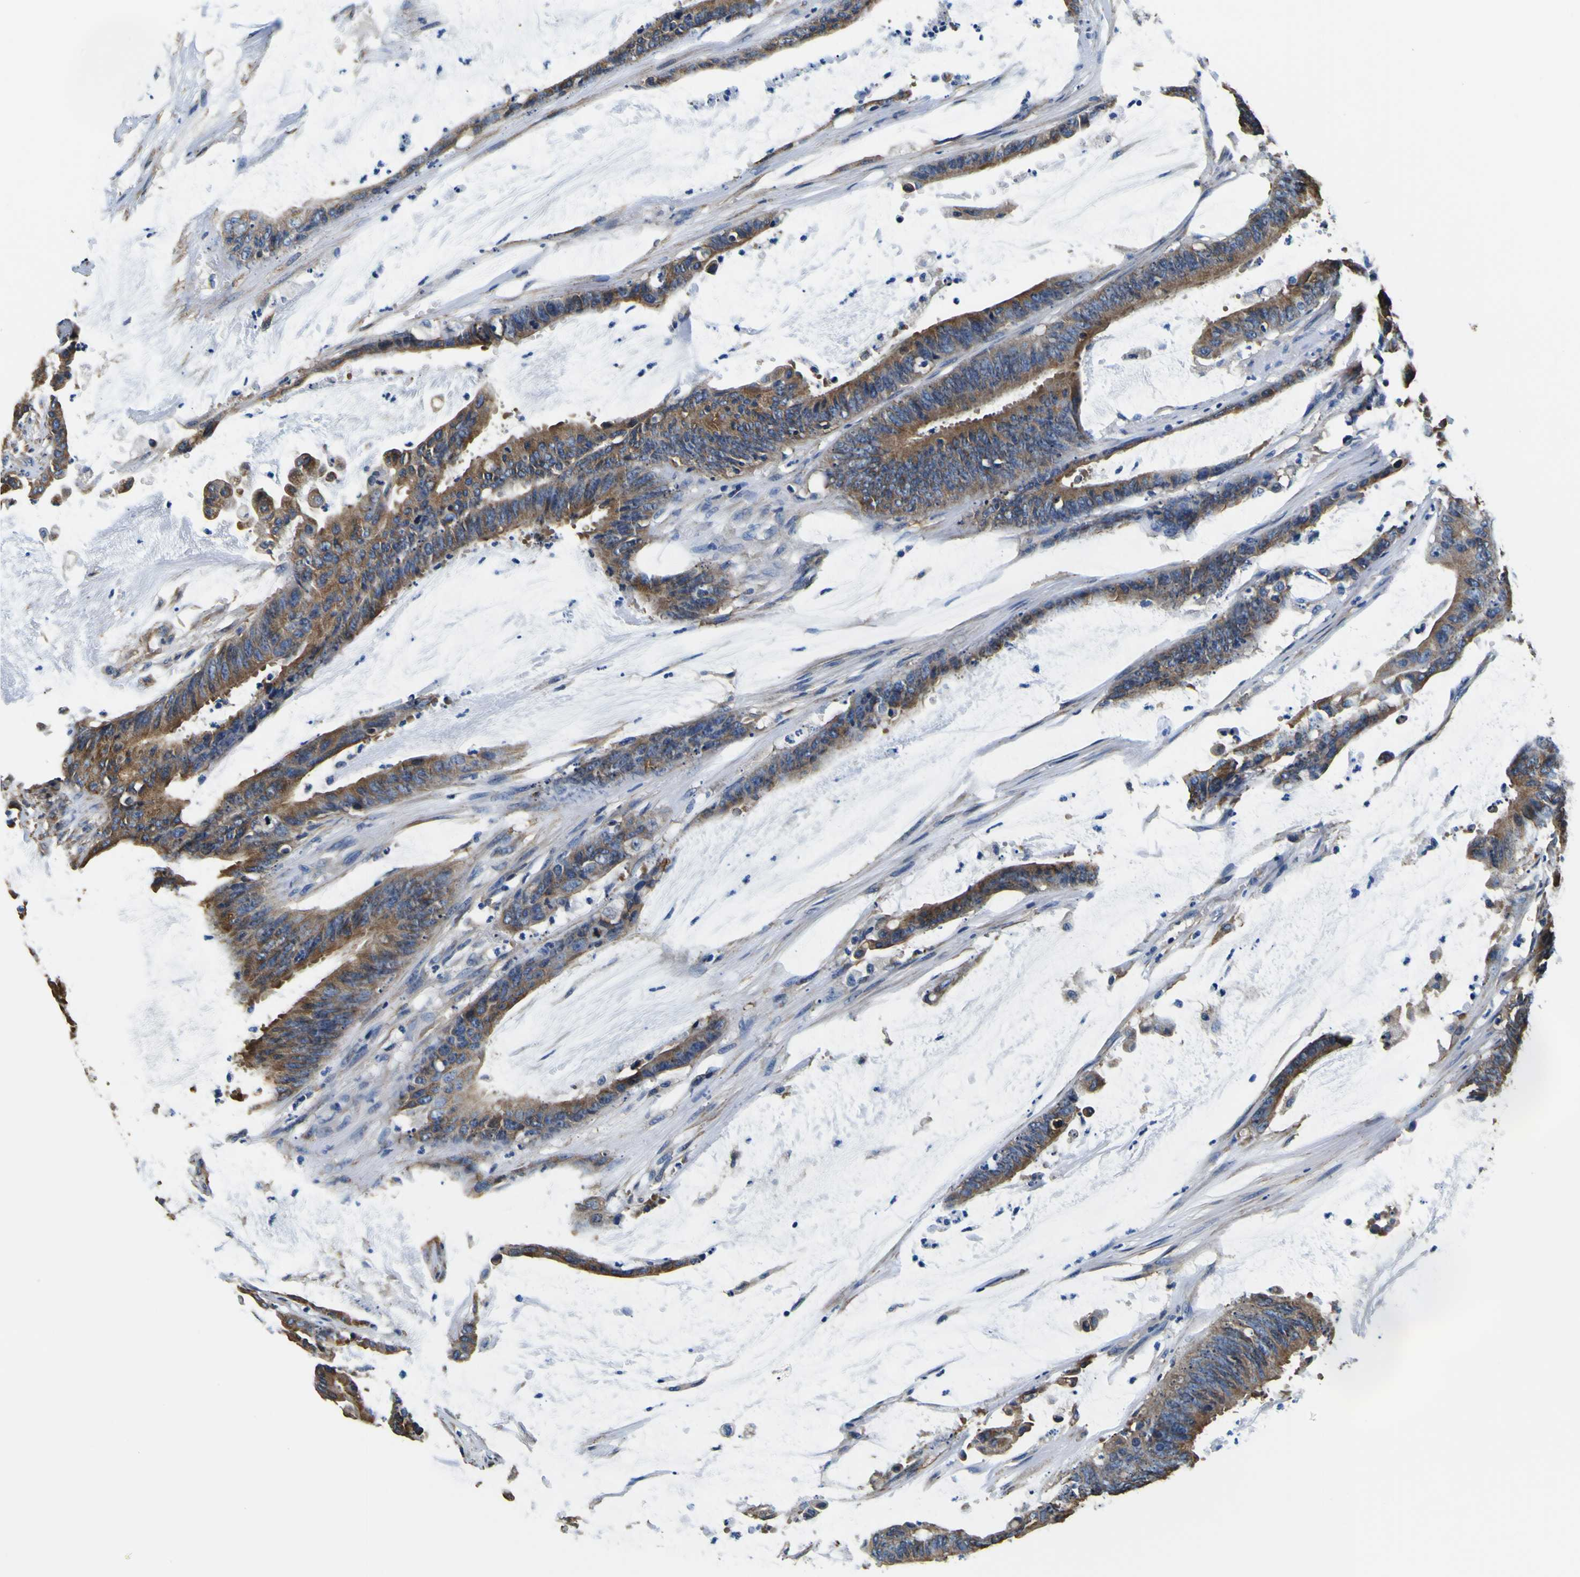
{"staining": {"intensity": "moderate", "quantity": ">75%", "location": "cytoplasmic/membranous"}, "tissue": "colorectal cancer", "cell_type": "Tumor cells", "image_type": "cancer", "snomed": [{"axis": "morphology", "description": "Adenocarcinoma, NOS"}, {"axis": "topography", "description": "Rectum"}], "caption": "This histopathology image displays colorectal adenocarcinoma stained with immunohistochemistry (IHC) to label a protein in brown. The cytoplasmic/membranous of tumor cells show moderate positivity for the protein. Nuclei are counter-stained blue.", "gene": "TUBA1B", "patient": {"sex": "female", "age": 66}}